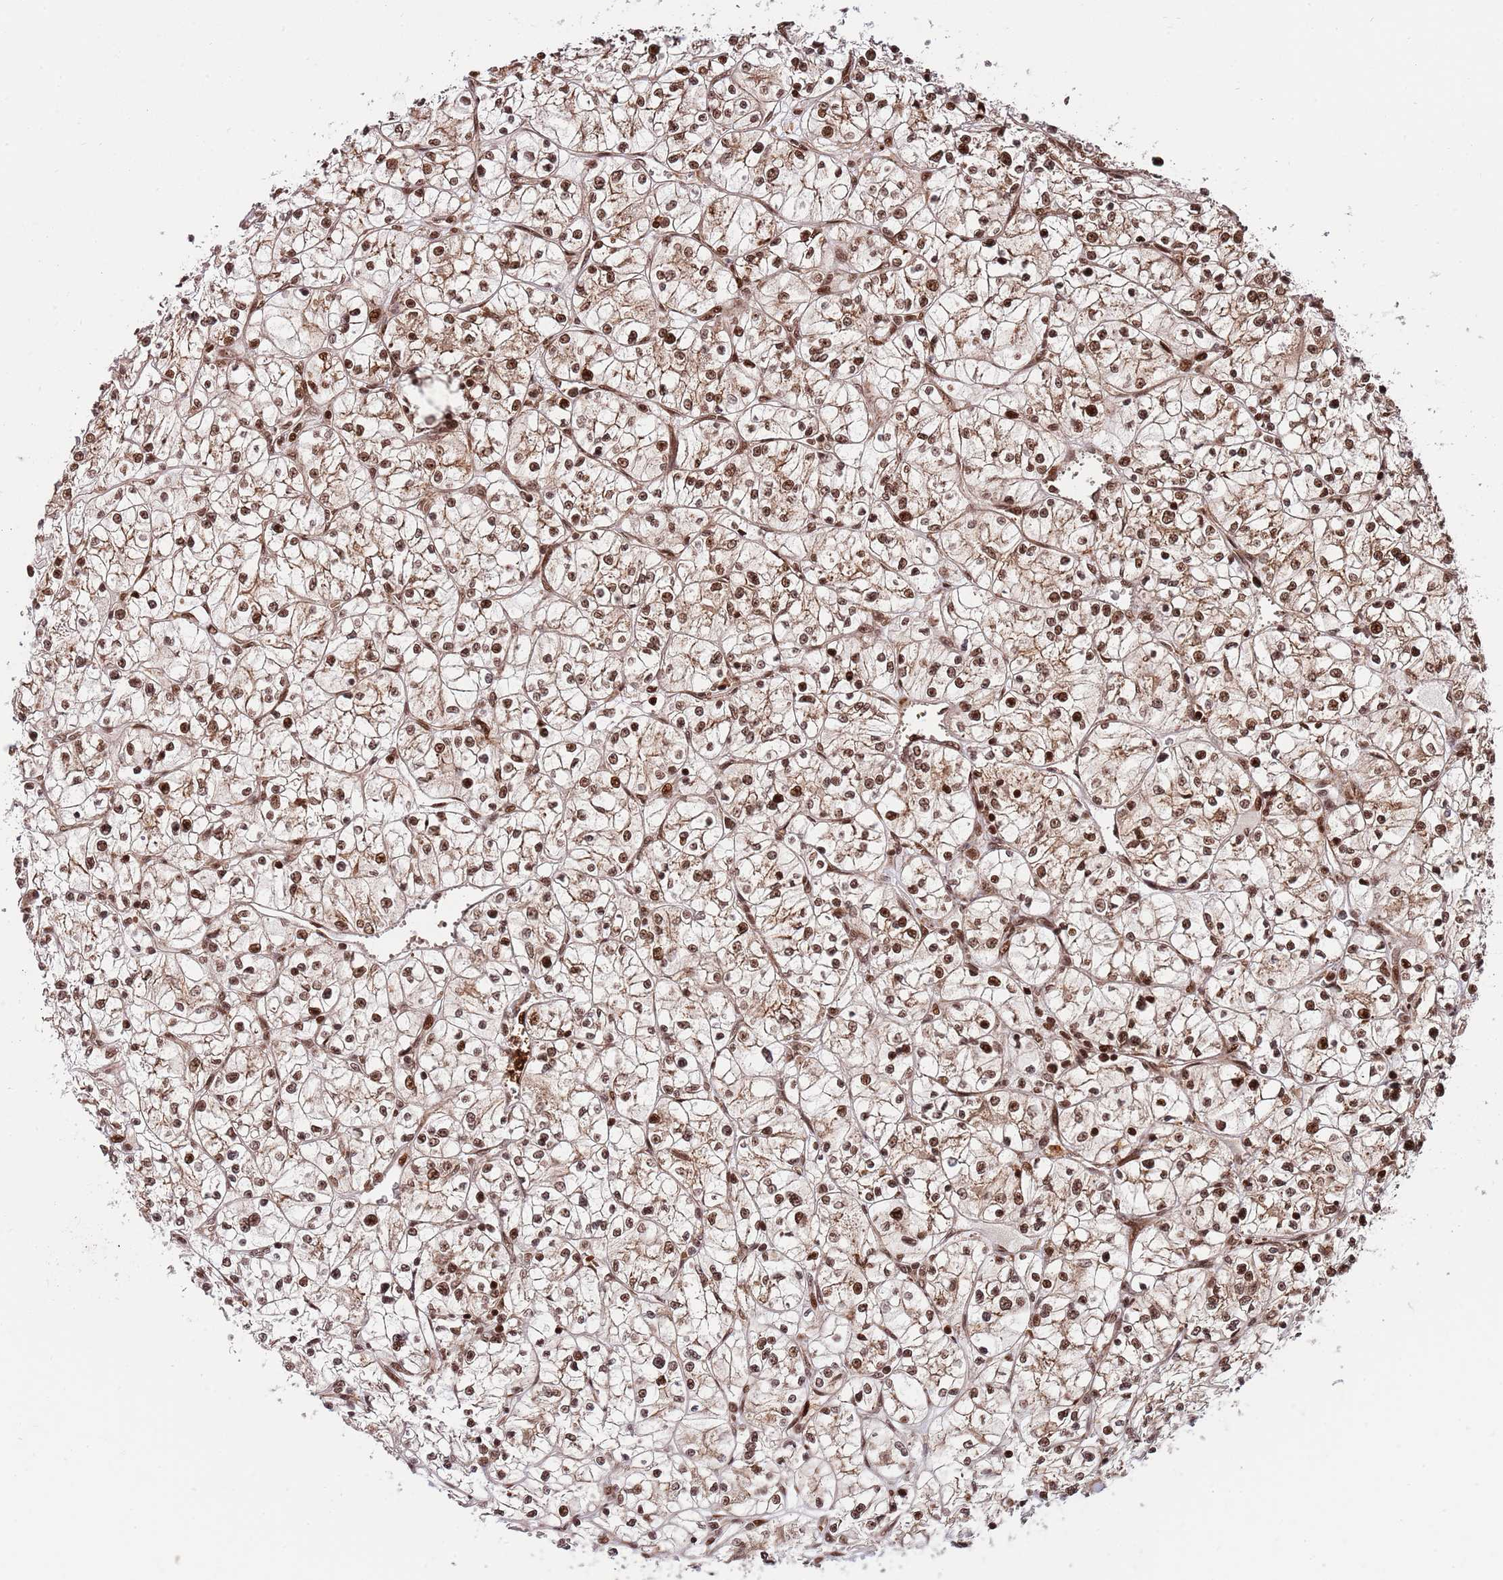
{"staining": {"intensity": "strong", "quantity": ">75%", "location": "nuclear"}, "tissue": "renal cancer", "cell_type": "Tumor cells", "image_type": "cancer", "snomed": [{"axis": "morphology", "description": "Adenocarcinoma, NOS"}, {"axis": "topography", "description": "Kidney"}], "caption": "Immunohistochemistry (DAB) staining of adenocarcinoma (renal) shows strong nuclear protein staining in approximately >75% of tumor cells. Immunohistochemistry (ihc) stains the protein in brown and the nuclei are stained blue.", "gene": "RIF1", "patient": {"sex": "female", "age": 64}}